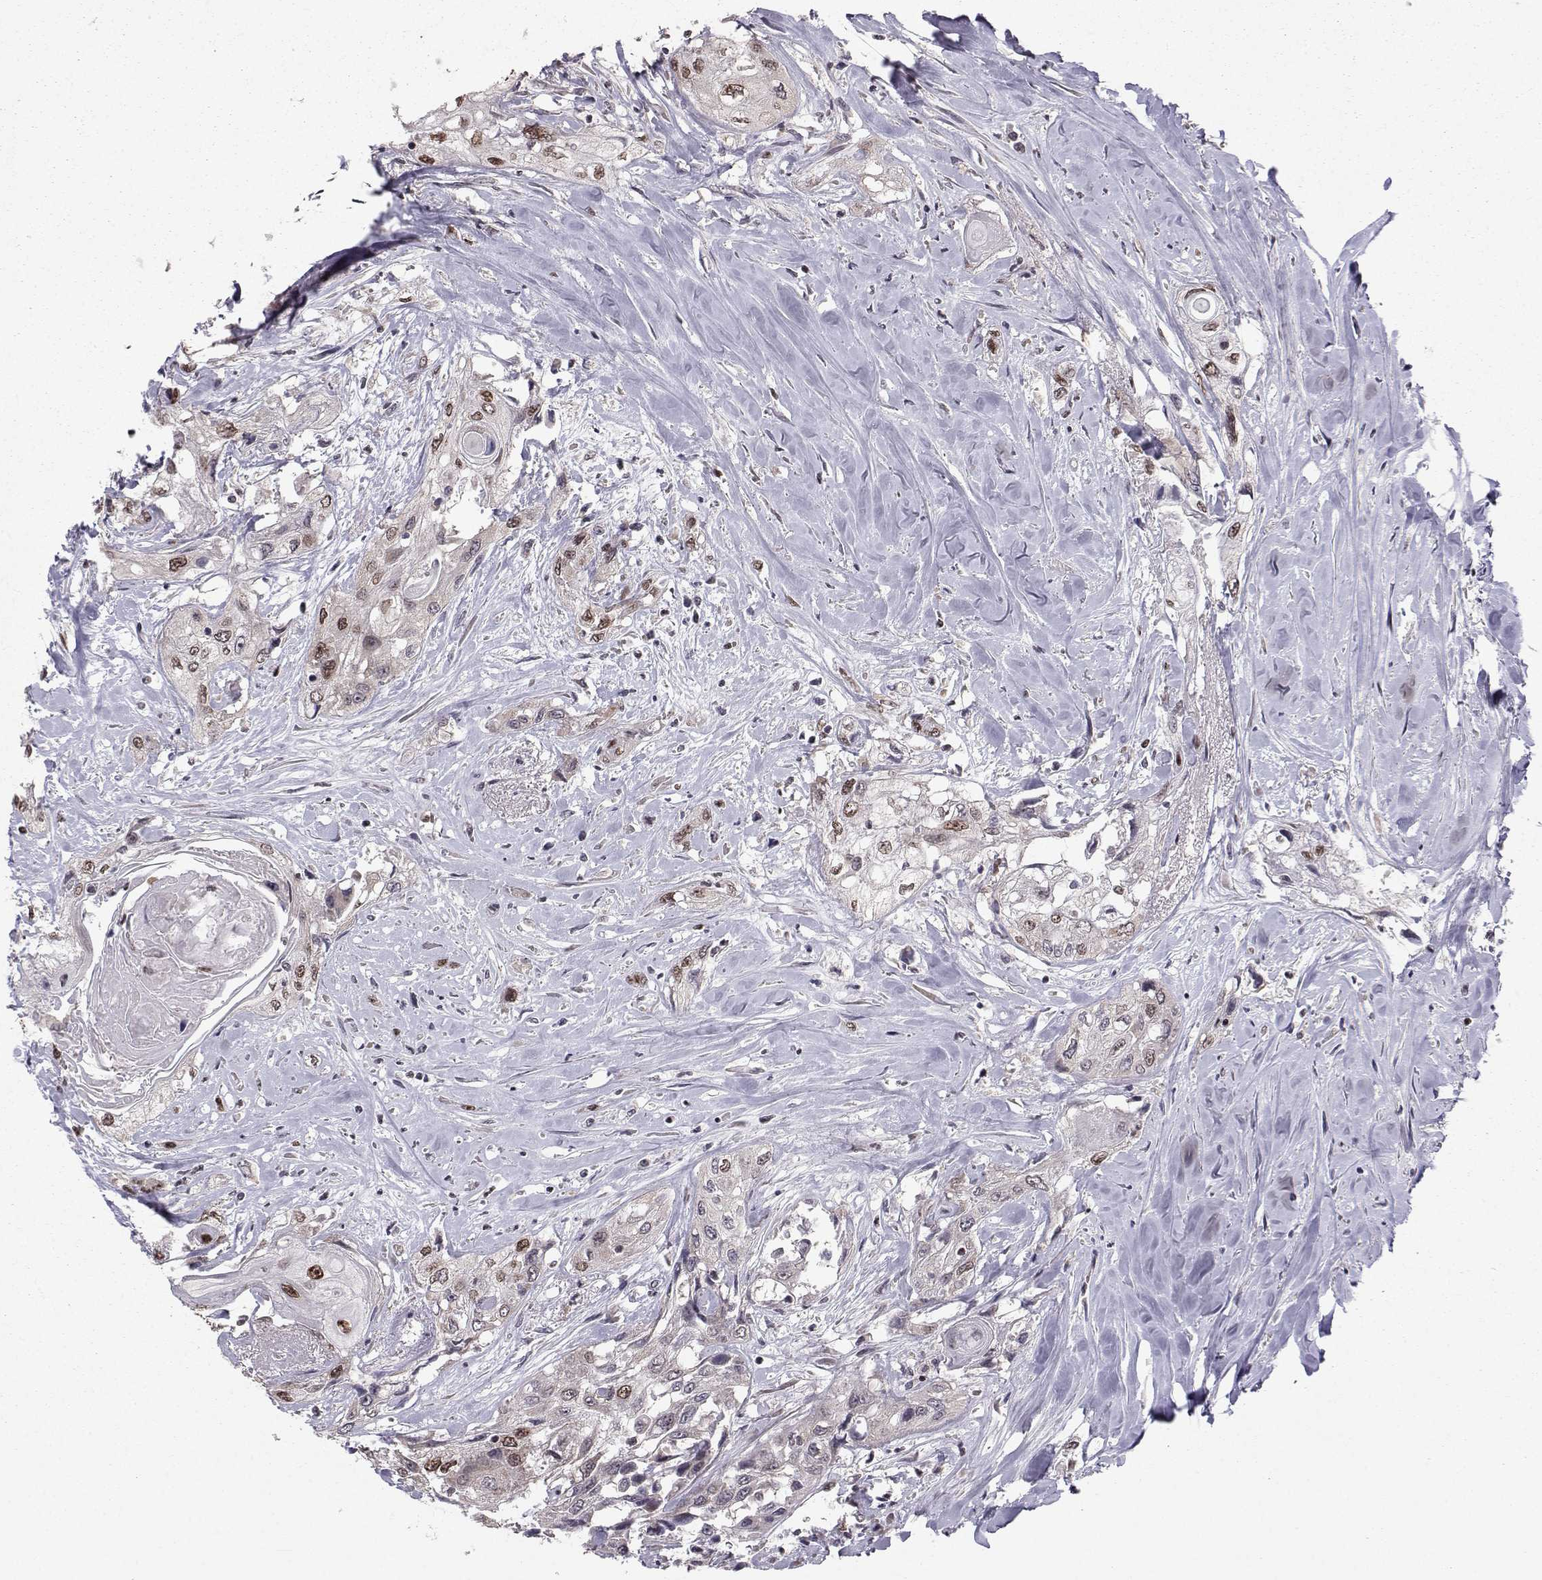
{"staining": {"intensity": "moderate", "quantity": "<25%", "location": "nuclear"}, "tissue": "head and neck cancer", "cell_type": "Tumor cells", "image_type": "cancer", "snomed": [{"axis": "morphology", "description": "Normal tissue, NOS"}, {"axis": "morphology", "description": "Squamous cell carcinoma, NOS"}, {"axis": "topography", "description": "Oral tissue"}, {"axis": "topography", "description": "Peripheral nerve tissue"}, {"axis": "topography", "description": "Head-Neck"}], "caption": "Immunohistochemistry (IHC) staining of head and neck squamous cell carcinoma, which exhibits low levels of moderate nuclear expression in approximately <25% of tumor cells indicating moderate nuclear protein staining. The staining was performed using DAB (brown) for protein detection and nuclei were counterstained in hematoxylin (blue).", "gene": "PKN2", "patient": {"sex": "female", "age": 59}}